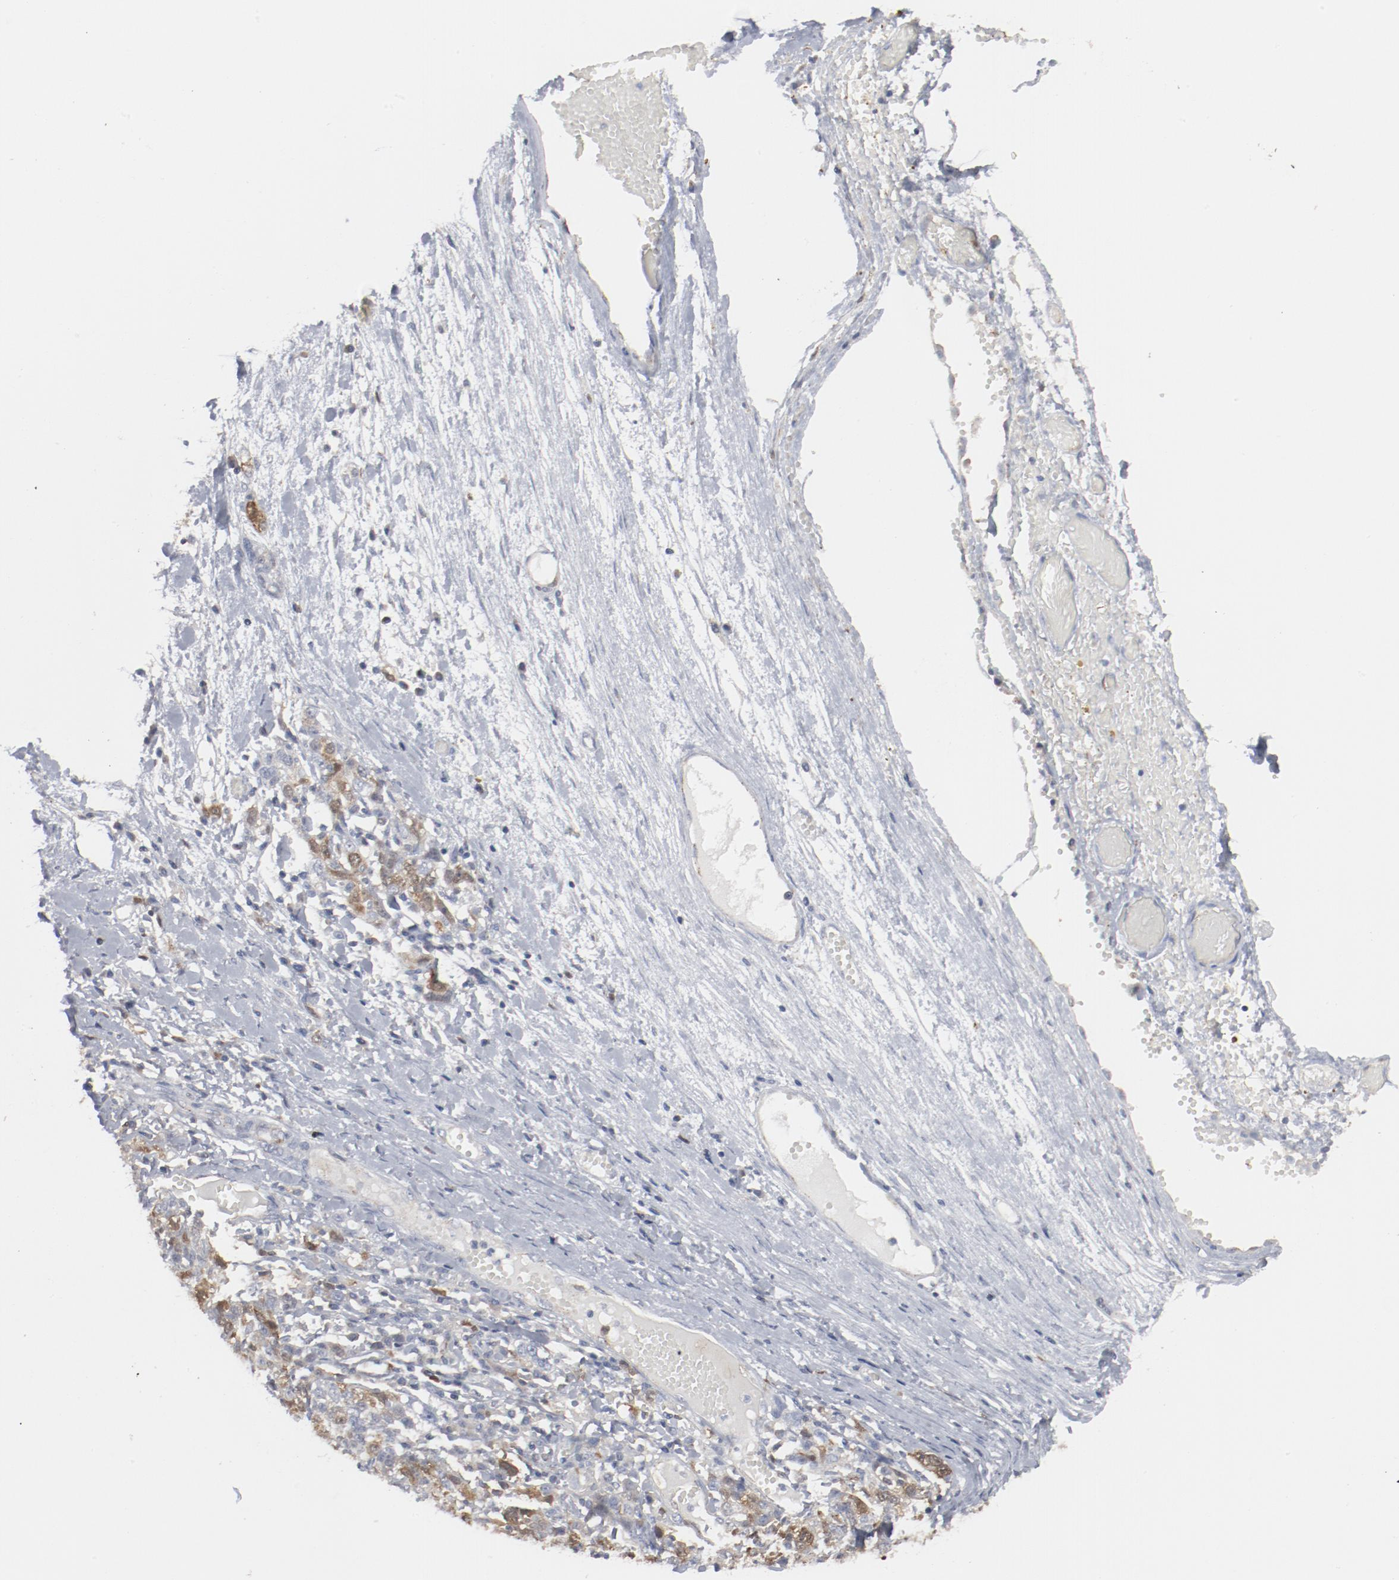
{"staining": {"intensity": "moderate", "quantity": "25%-75%", "location": "cytoplasmic/membranous,nuclear"}, "tissue": "ovarian cancer", "cell_type": "Tumor cells", "image_type": "cancer", "snomed": [{"axis": "morphology", "description": "Cystadenocarcinoma, serous, NOS"}, {"axis": "topography", "description": "Ovary"}], "caption": "A photomicrograph of ovarian cancer stained for a protein exhibits moderate cytoplasmic/membranous and nuclear brown staining in tumor cells.", "gene": "CDK1", "patient": {"sex": "female", "age": 71}}